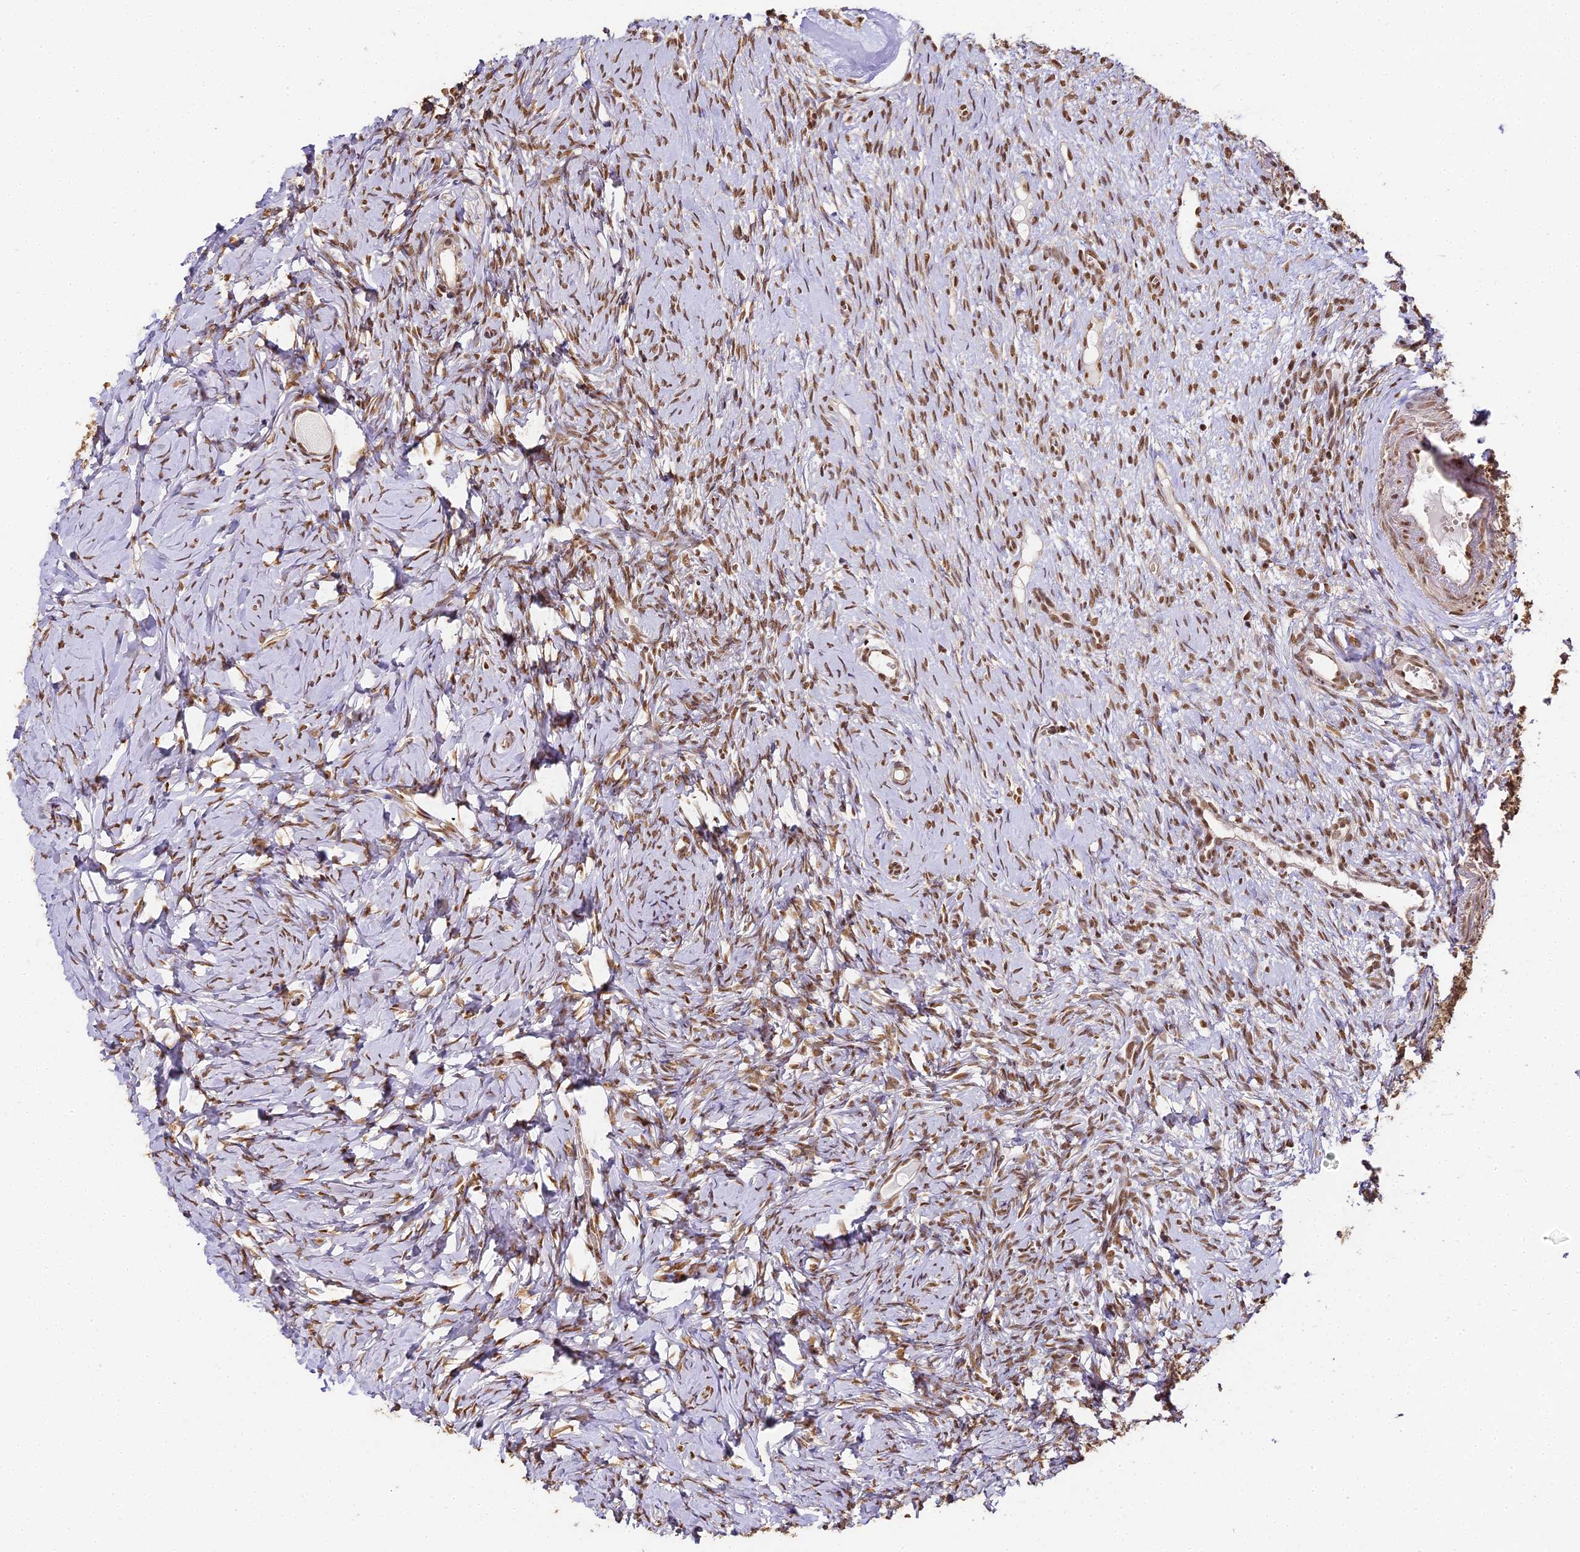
{"staining": {"intensity": "moderate", "quantity": ">75%", "location": "nuclear"}, "tissue": "ovary", "cell_type": "Ovarian stroma cells", "image_type": "normal", "snomed": [{"axis": "morphology", "description": "Normal tissue, NOS"}, {"axis": "topography", "description": "Ovary"}], "caption": "Protein expression analysis of unremarkable ovary displays moderate nuclear staining in about >75% of ovarian stroma cells. (DAB IHC with brightfield microscopy, high magnification).", "gene": "HNRNPA1", "patient": {"sex": "female", "age": 51}}